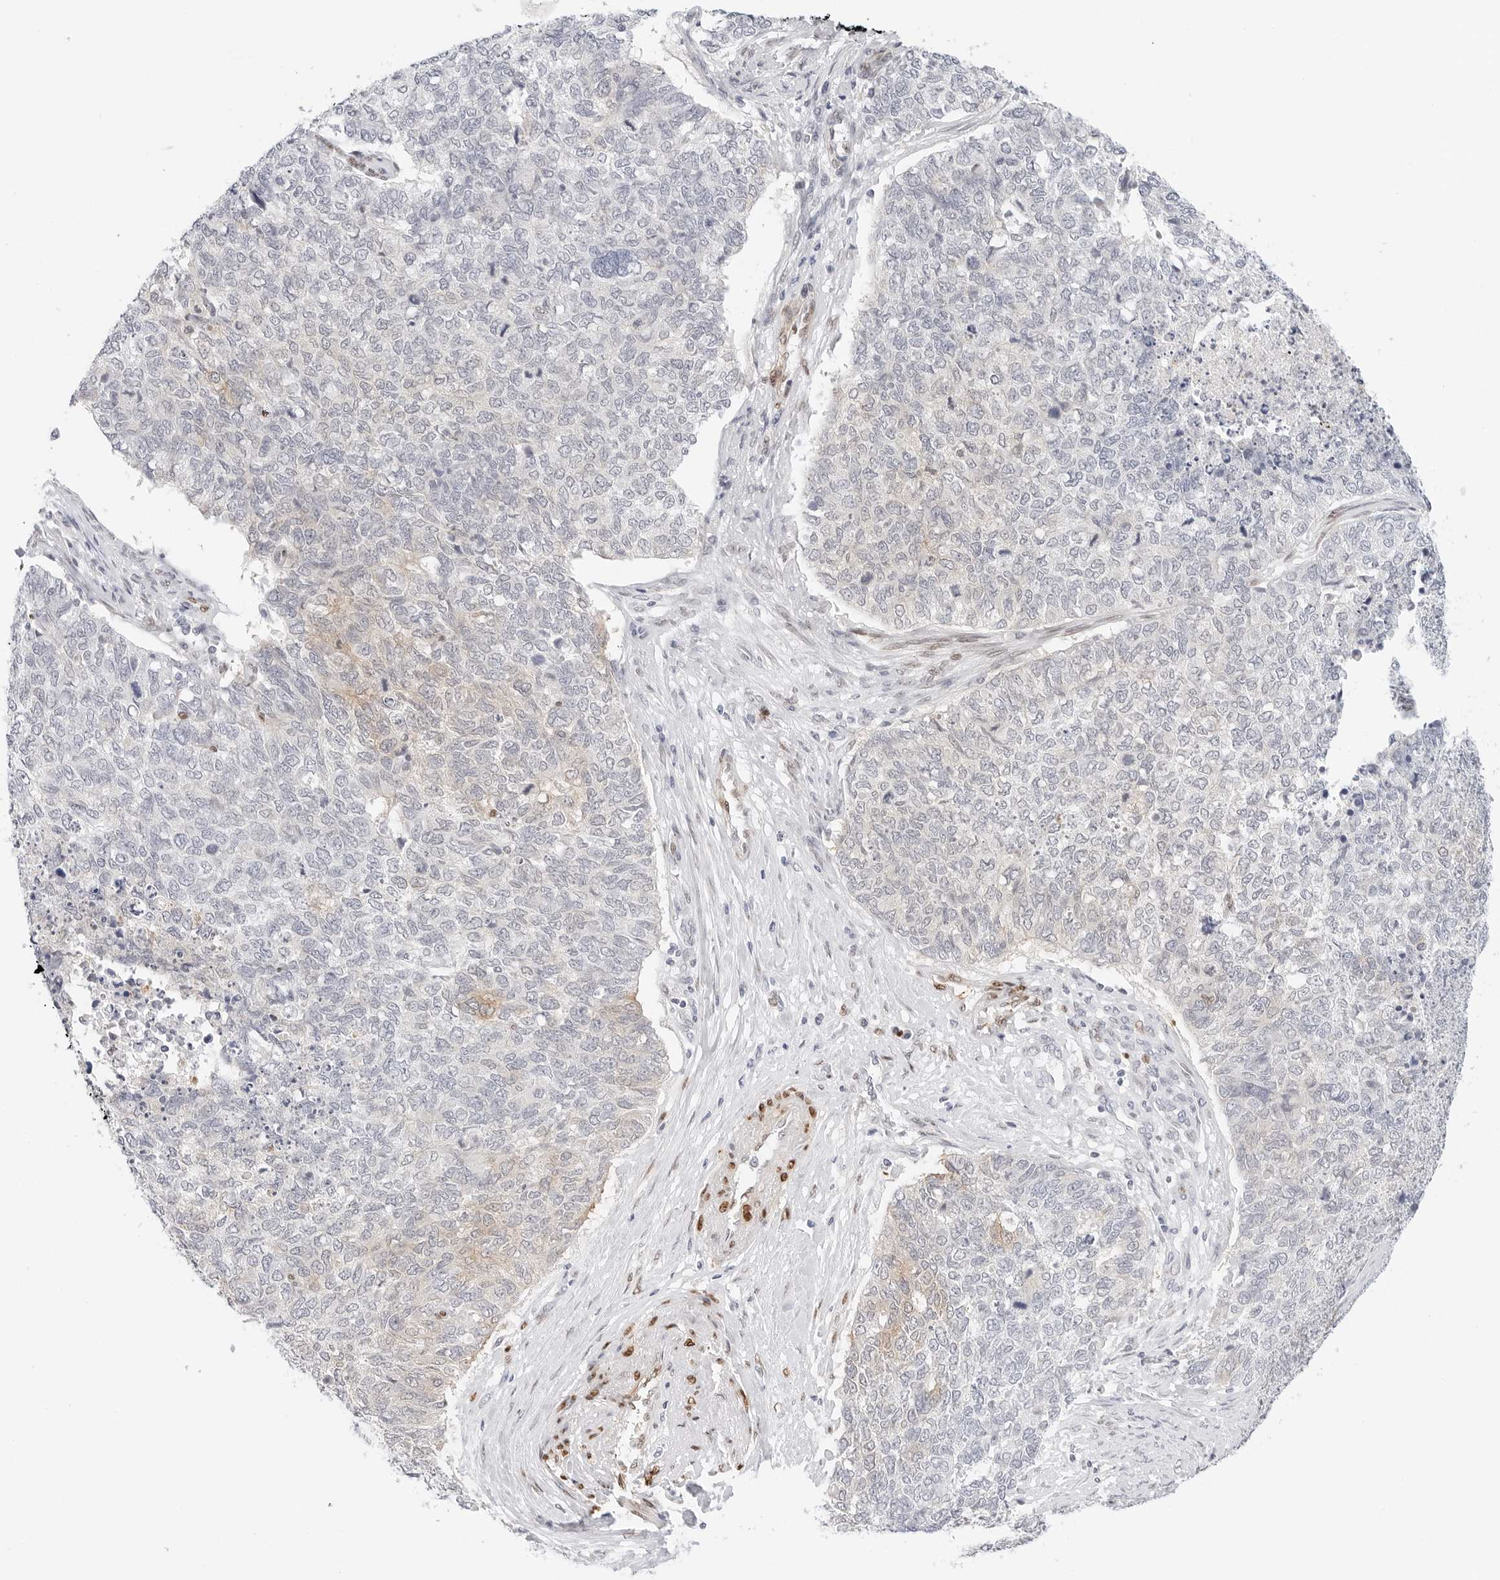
{"staining": {"intensity": "negative", "quantity": "none", "location": "none"}, "tissue": "cervical cancer", "cell_type": "Tumor cells", "image_type": "cancer", "snomed": [{"axis": "morphology", "description": "Squamous cell carcinoma, NOS"}, {"axis": "topography", "description": "Cervix"}], "caption": "Cervical squamous cell carcinoma was stained to show a protein in brown. There is no significant staining in tumor cells.", "gene": "SPIDR", "patient": {"sex": "female", "age": 63}}